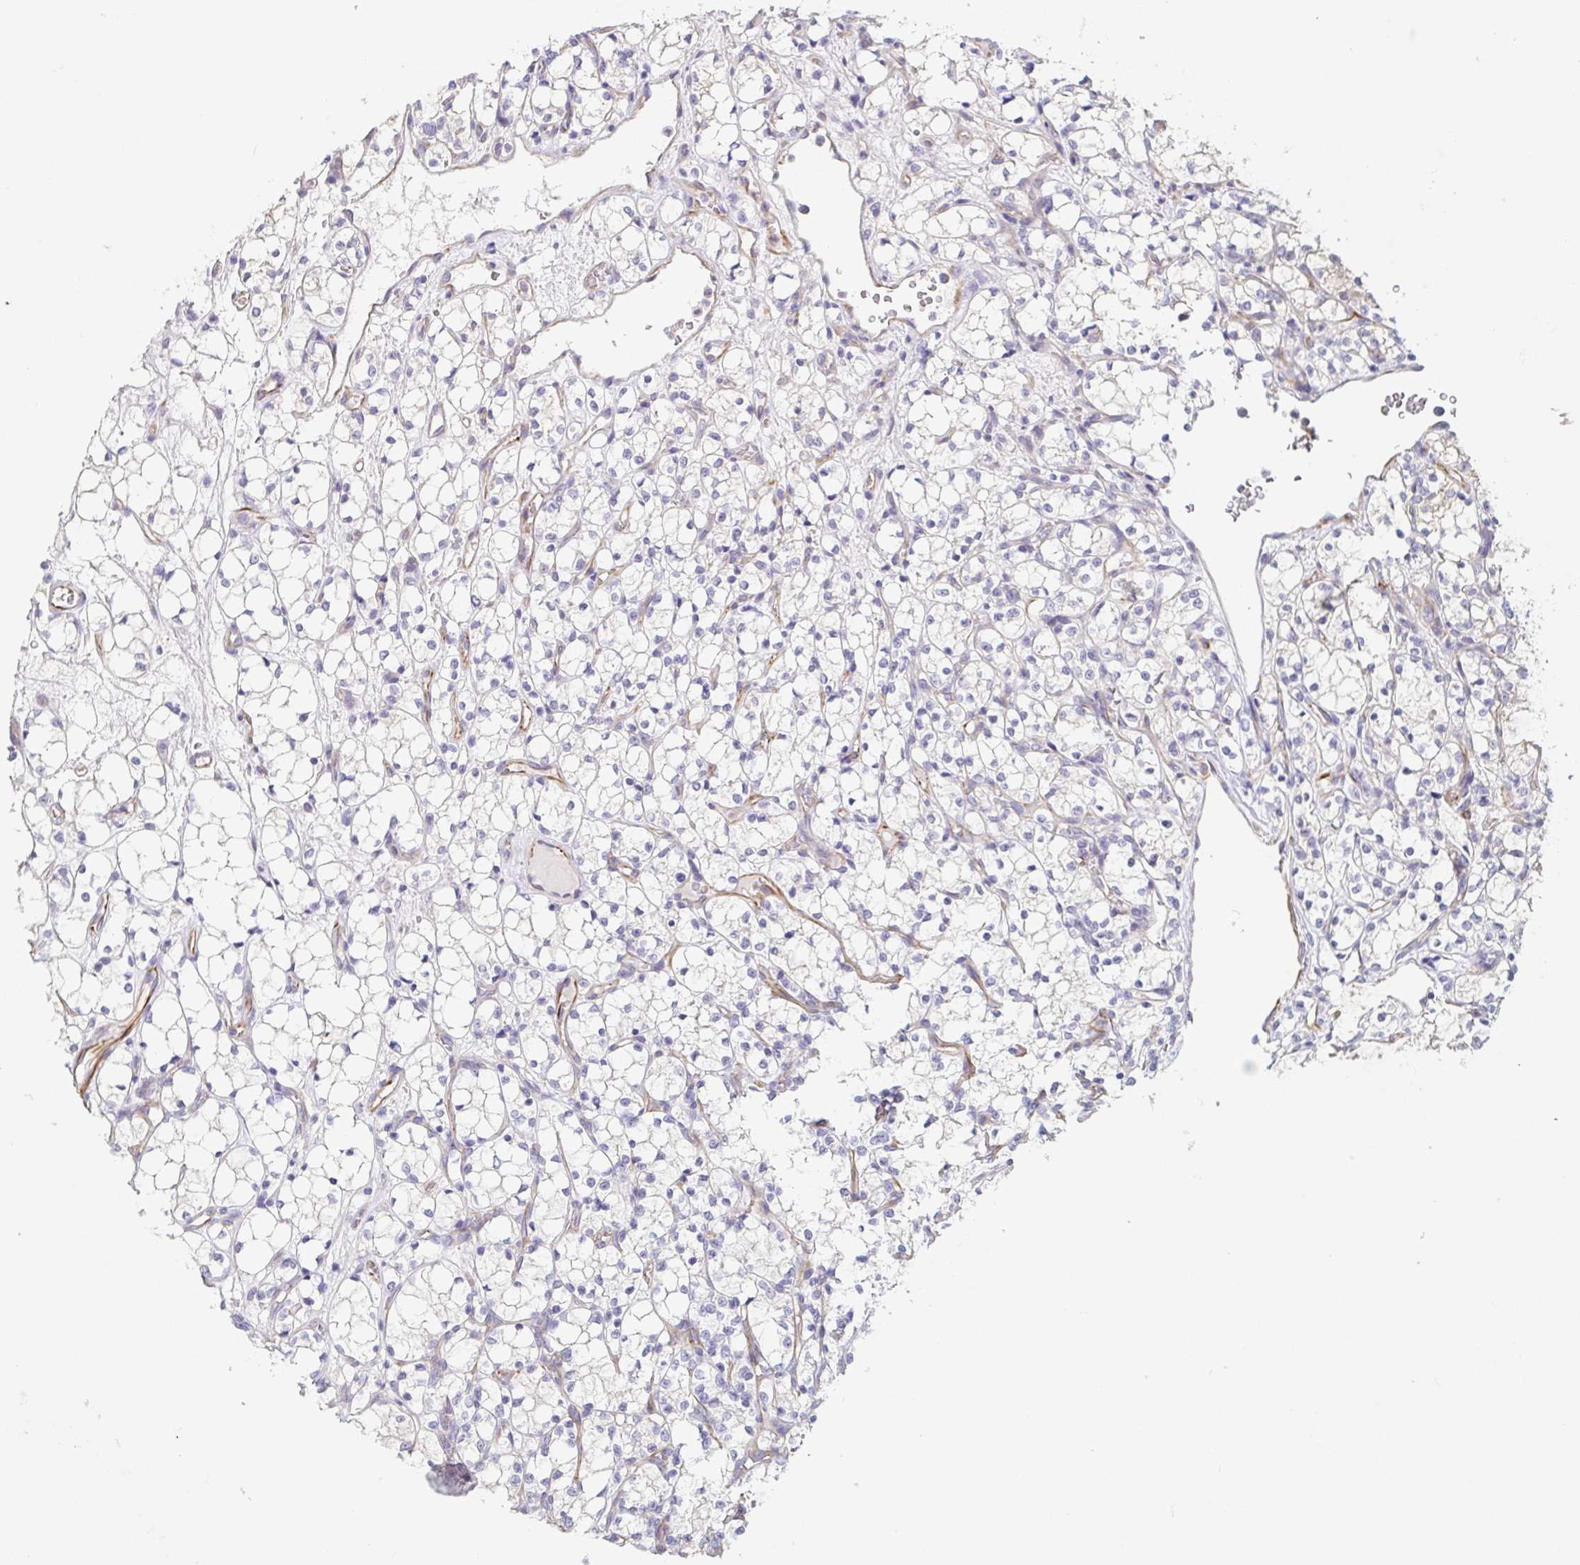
{"staining": {"intensity": "negative", "quantity": "none", "location": "none"}, "tissue": "renal cancer", "cell_type": "Tumor cells", "image_type": "cancer", "snomed": [{"axis": "morphology", "description": "Adenocarcinoma, NOS"}, {"axis": "topography", "description": "Kidney"}], "caption": "Tumor cells show no significant protein staining in renal cancer (adenocarcinoma).", "gene": "COL17A1", "patient": {"sex": "female", "age": 69}}